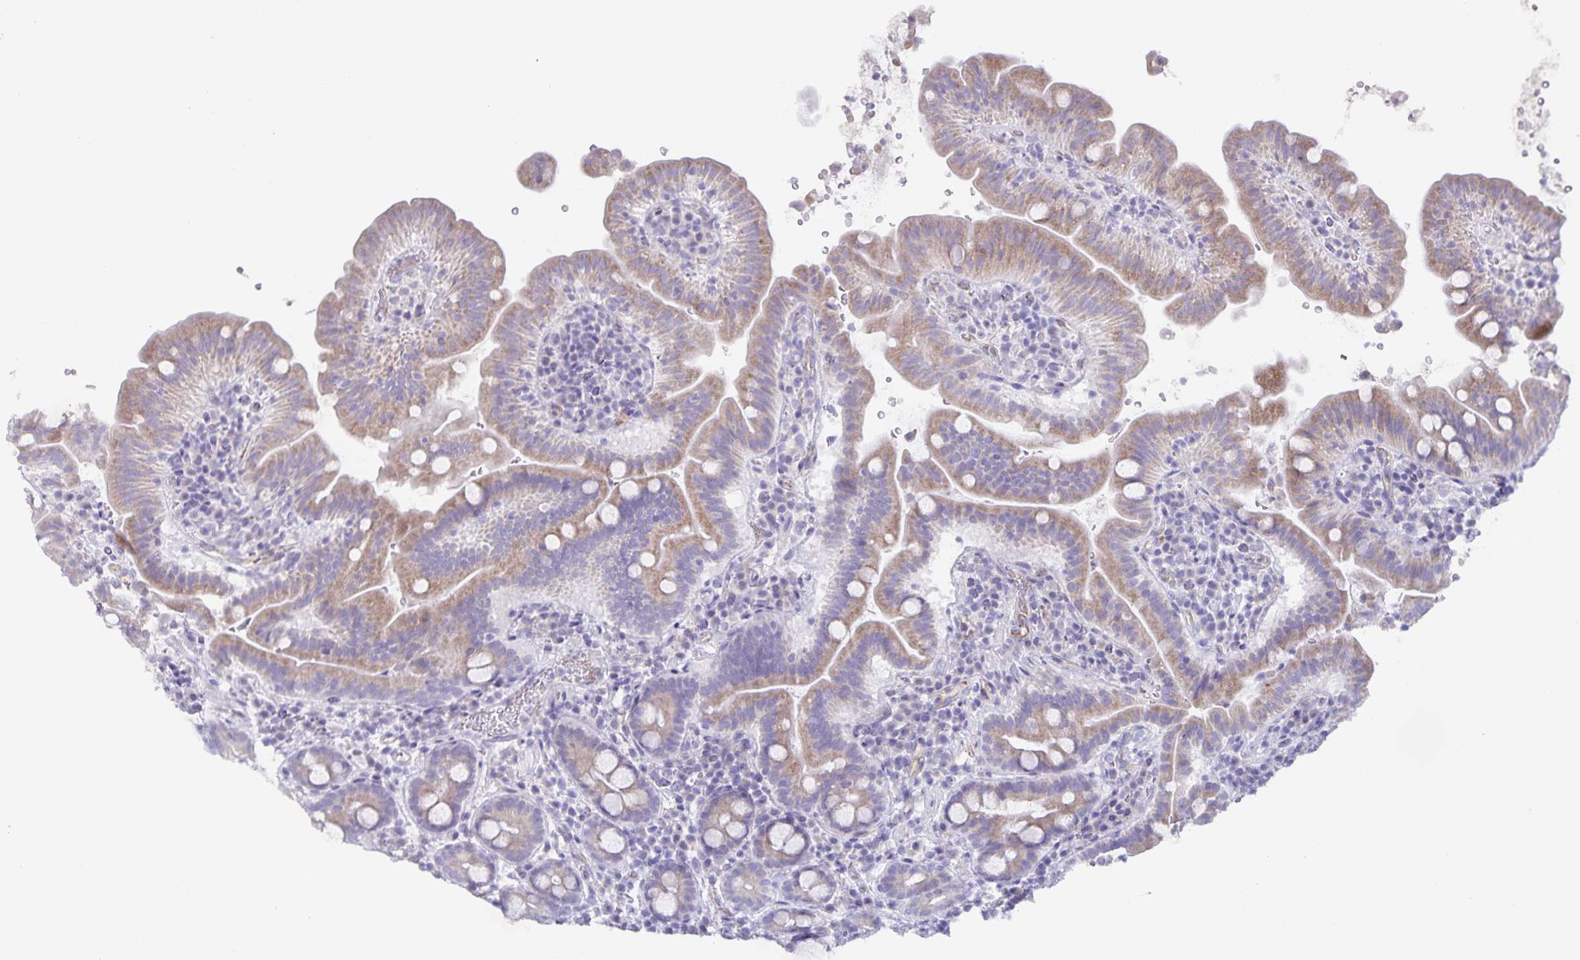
{"staining": {"intensity": "weak", "quantity": "25%-75%", "location": "cytoplasmic/membranous"}, "tissue": "small intestine", "cell_type": "Glandular cells", "image_type": "normal", "snomed": [{"axis": "morphology", "description": "Normal tissue, NOS"}, {"axis": "topography", "description": "Small intestine"}], "caption": "This image reveals unremarkable small intestine stained with IHC to label a protein in brown. The cytoplasmic/membranous of glandular cells show weak positivity for the protein. Nuclei are counter-stained blue.", "gene": "AQP4", "patient": {"sex": "male", "age": 26}}